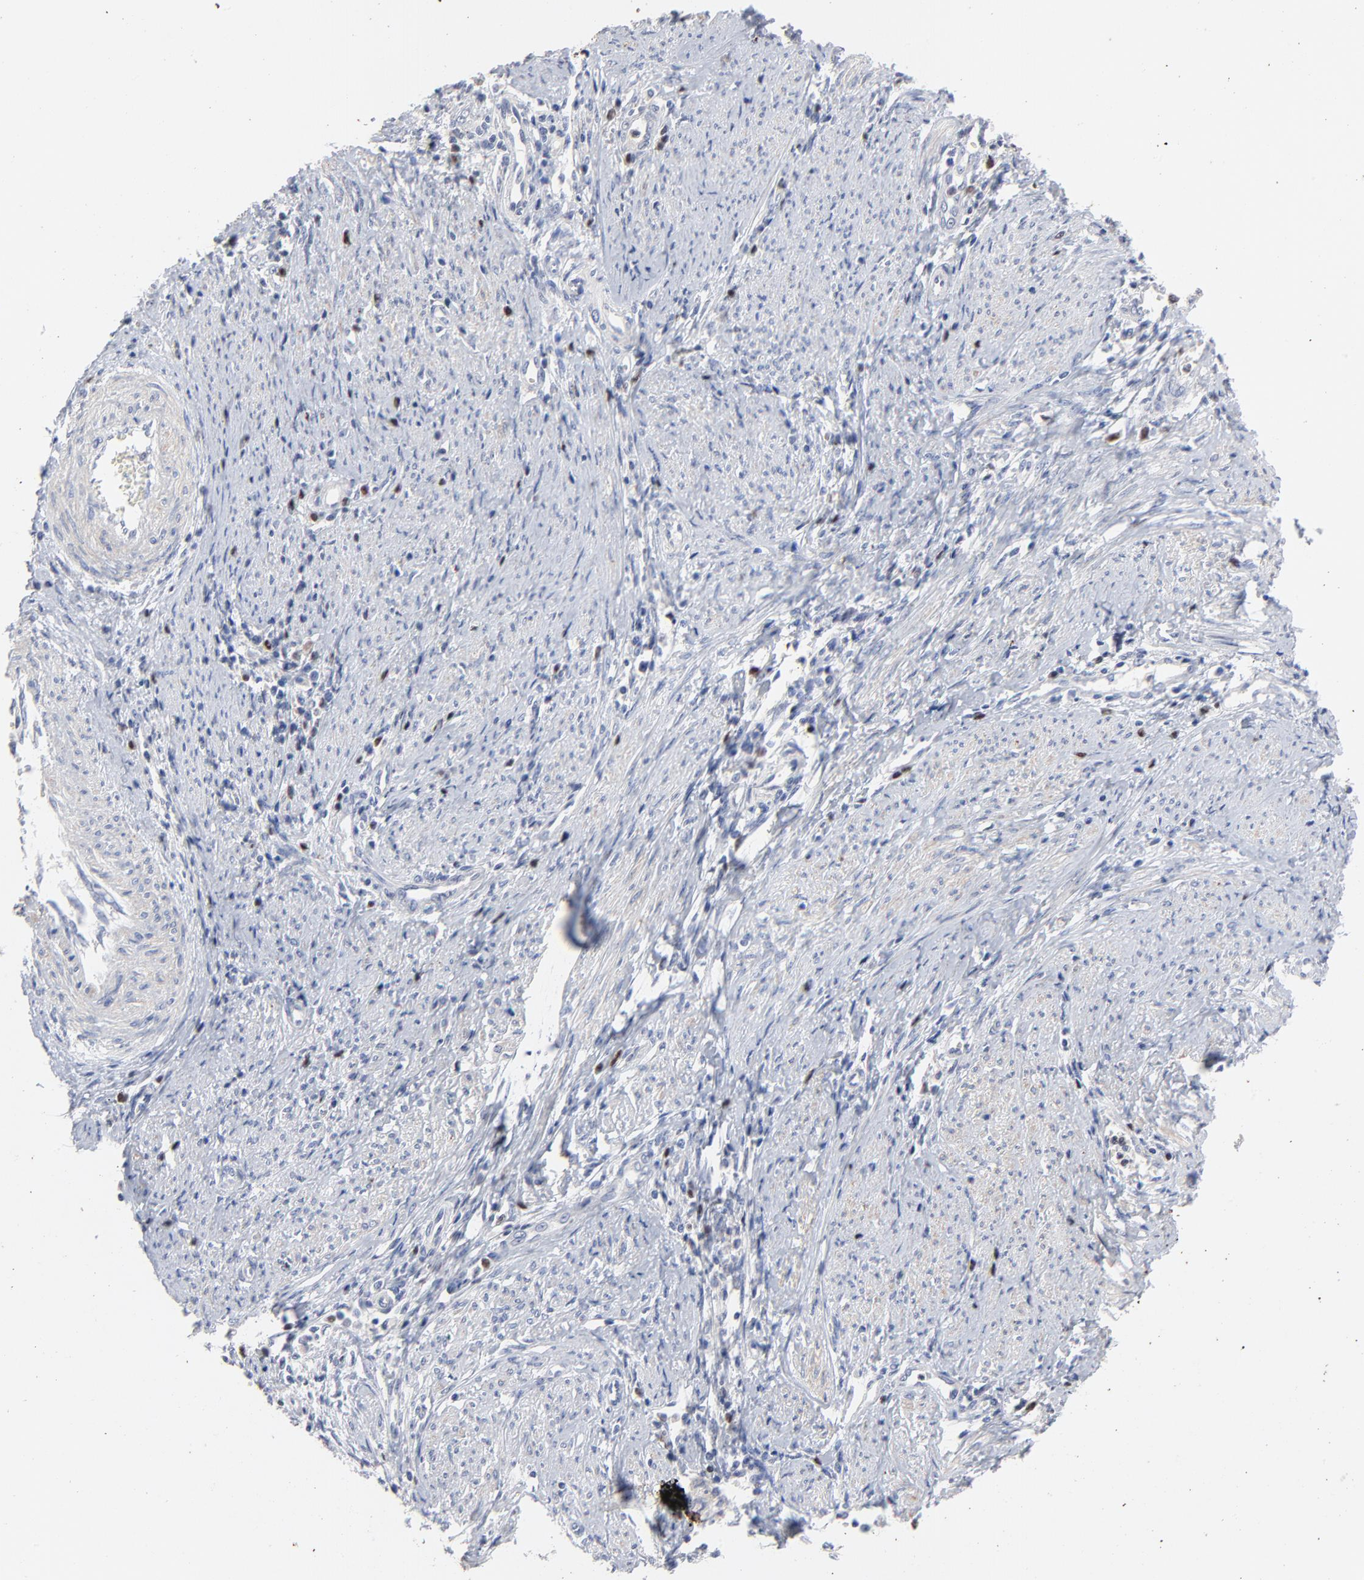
{"staining": {"intensity": "negative", "quantity": "none", "location": "none"}, "tissue": "cervical cancer", "cell_type": "Tumor cells", "image_type": "cancer", "snomed": [{"axis": "morphology", "description": "Adenocarcinoma, NOS"}, {"axis": "topography", "description": "Cervix"}], "caption": "The micrograph shows no significant expression in tumor cells of cervical cancer.", "gene": "AADAC", "patient": {"sex": "female", "age": 36}}